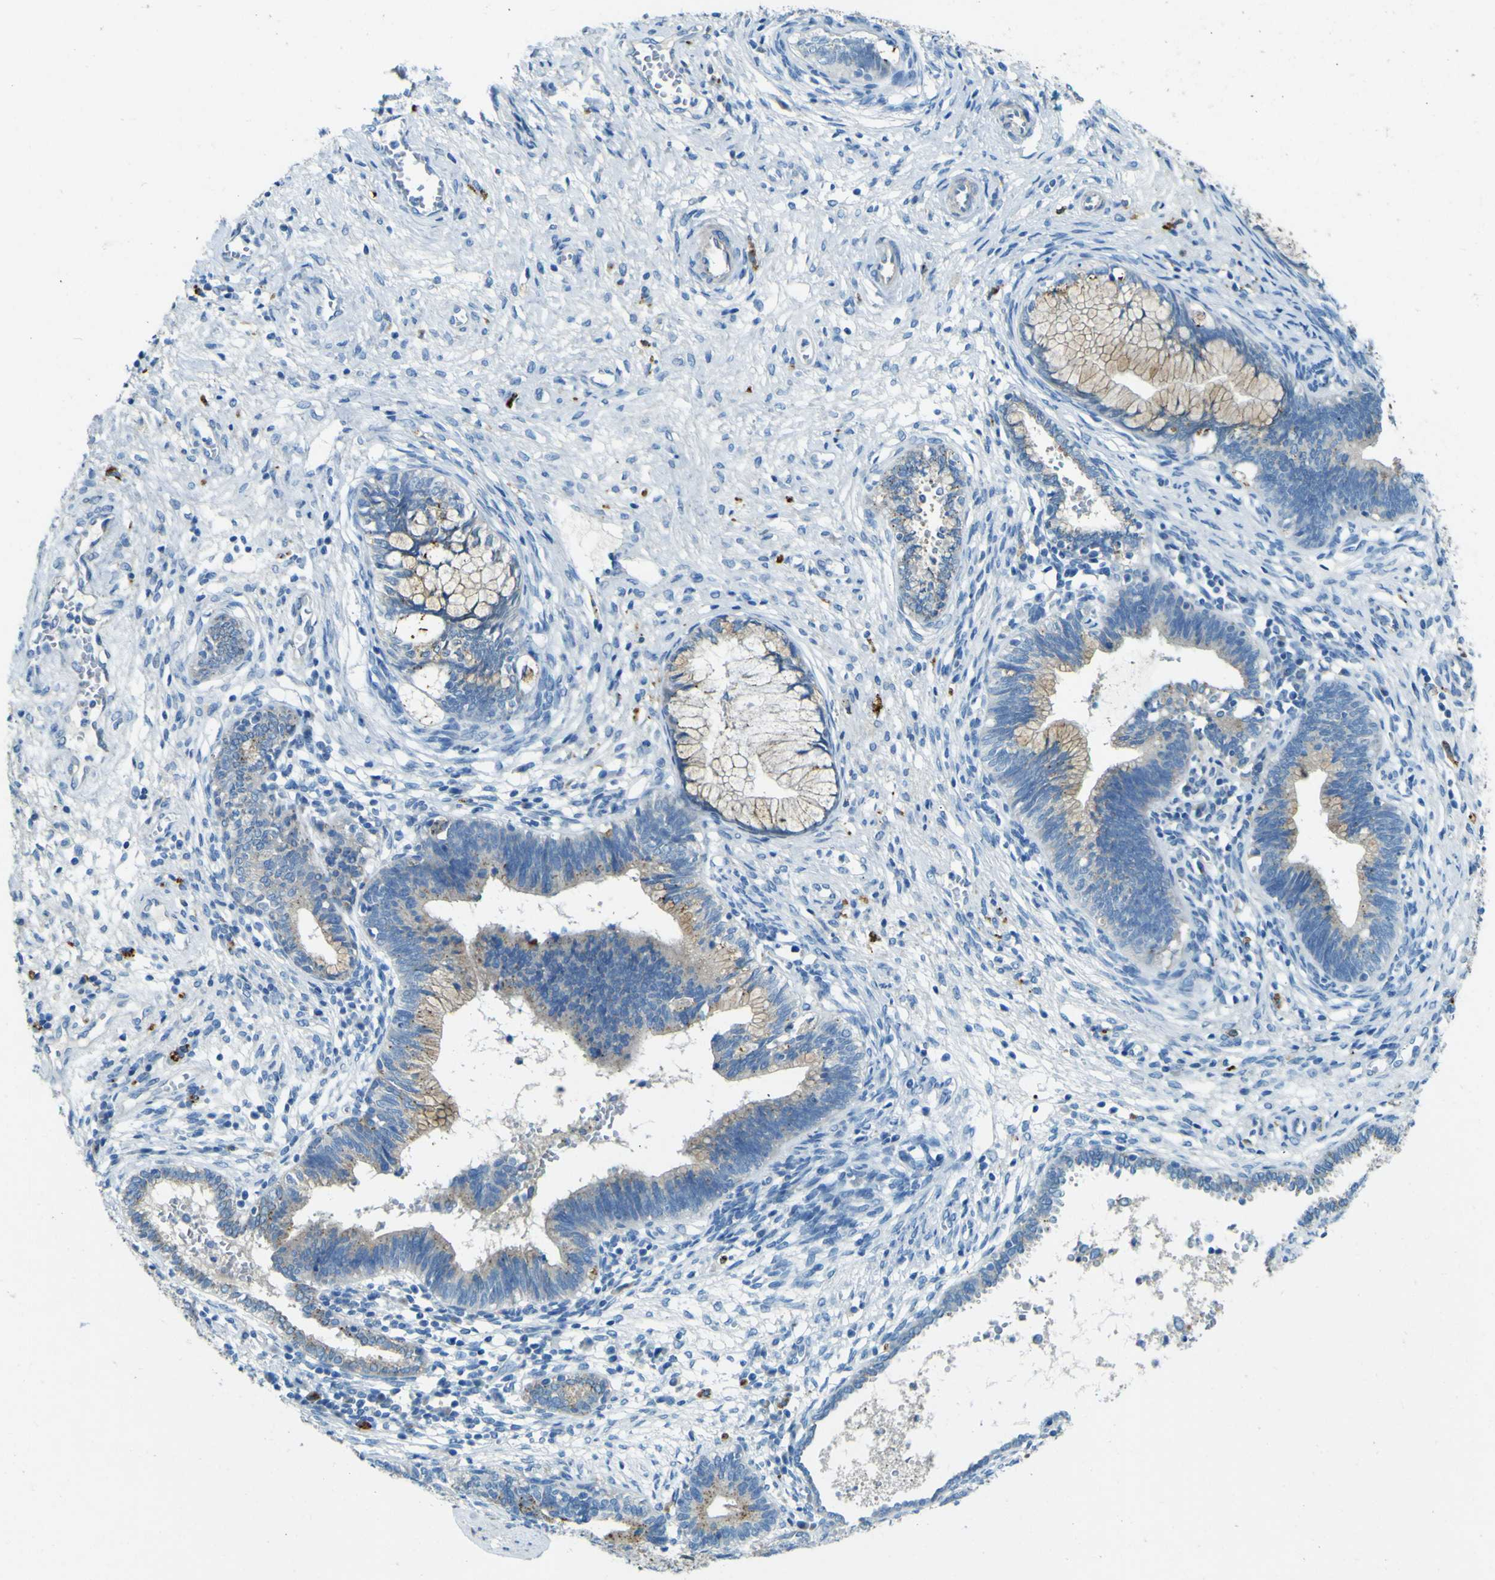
{"staining": {"intensity": "moderate", "quantity": "25%-75%", "location": "cytoplasmic/membranous"}, "tissue": "cervical cancer", "cell_type": "Tumor cells", "image_type": "cancer", "snomed": [{"axis": "morphology", "description": "Adenocarcinoma, NOS"}, {"axis": "topography", "description": "Cervix"}], "caption": "Protein expression by immunohistochemistry (IHC) displays moderate cytoplasmic/membranous staining in about 25%-75% of tumor cells in cervical adenocarcinoma.", "gene": "PDE9A", "patient": {"sex": "female", "age": 44}}